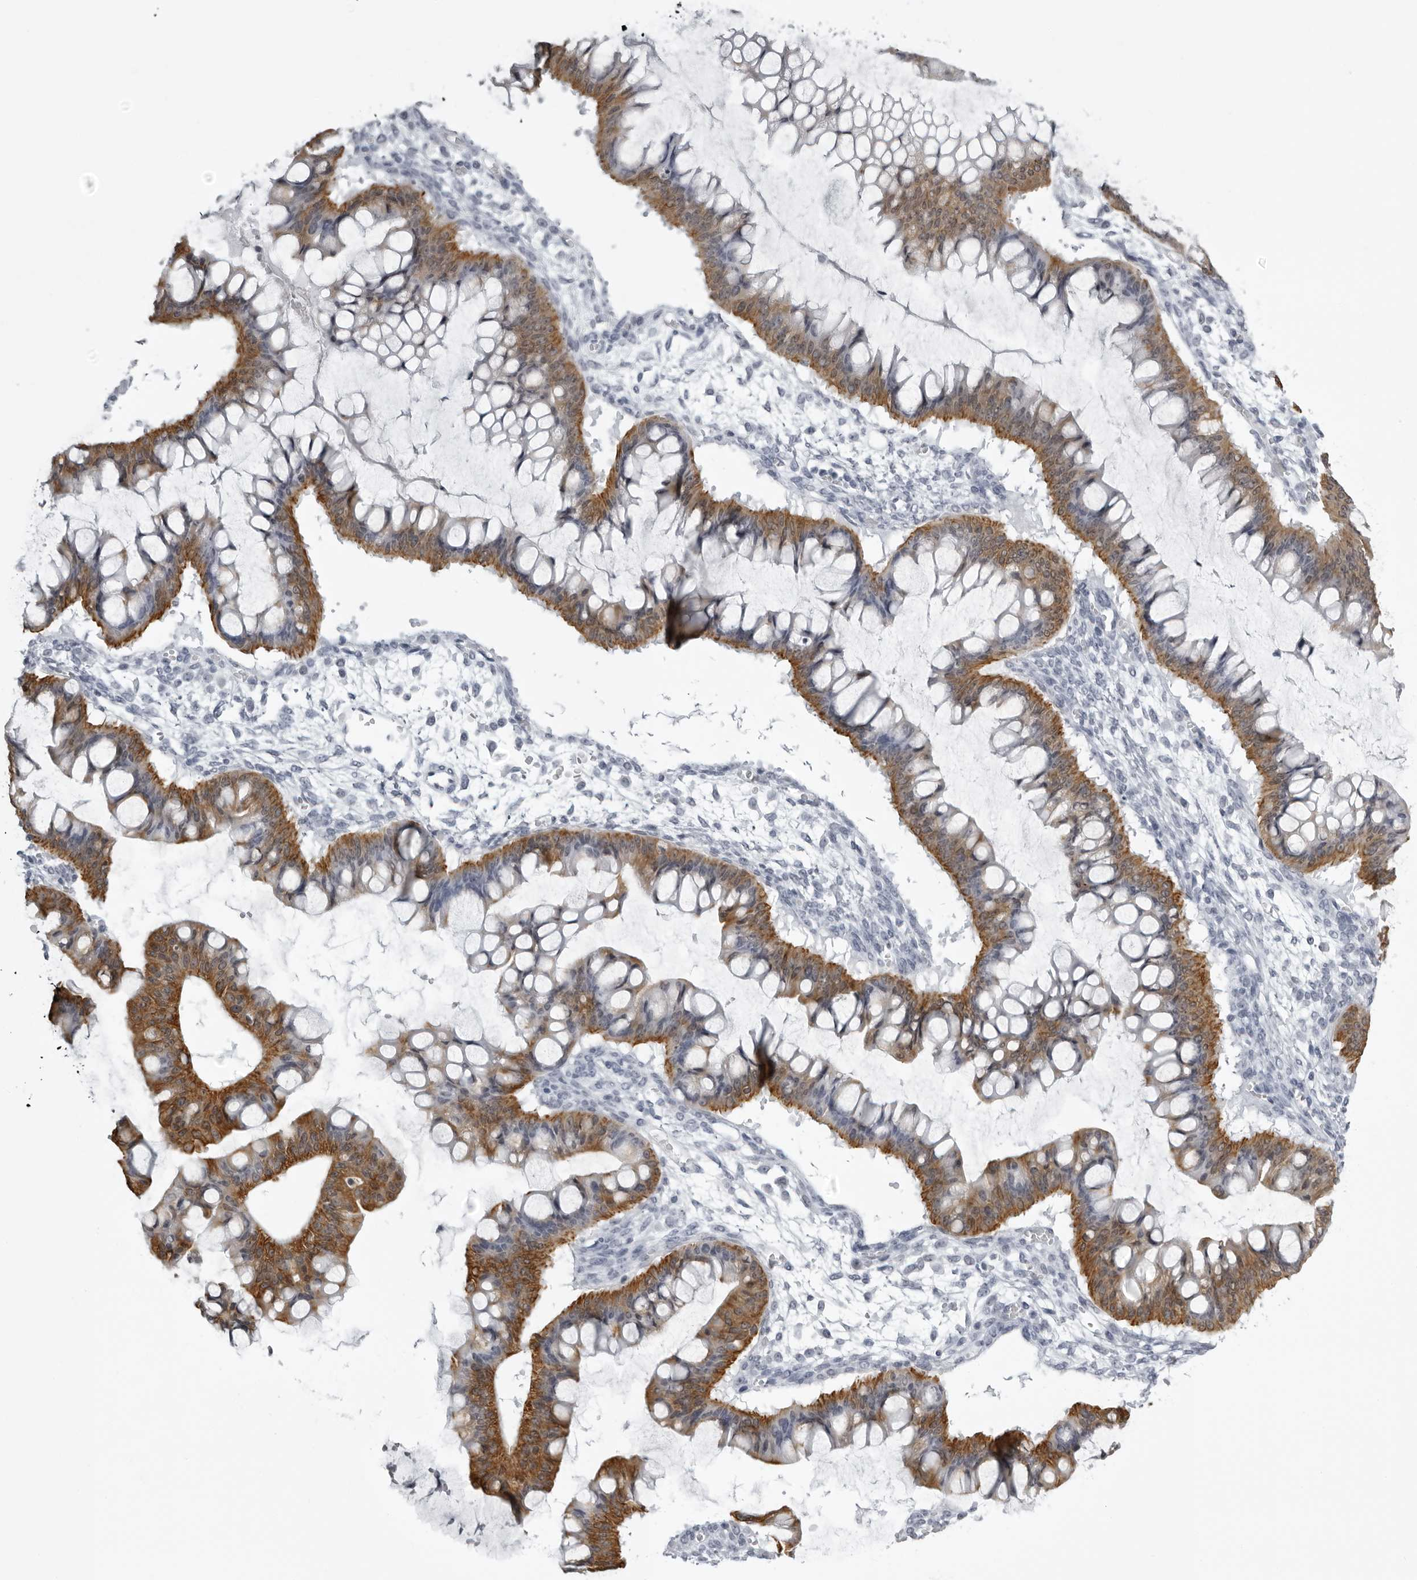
{"staining": {"intensity": "moderate", "quantity": ">75%", "location": "cytoplasmic/membranous"}, "tissue": "ovarian cancer", "cell_type": "Tumor cells", "image_type": "cancer", "snomed": [{"axis": "morphology", "description": "Cystadenocarcinoma, mucinous, NOS"}, {"axis": "topography", "description": "Ovary"}], "caption": "Protein positivity by immunohistochemistry (IHC) shows moderate cytoplasmic/membranous positivity in approximately >75% of tumor cells in mucinous cystadenocarcinoma (ovarian).", "gene": "UROD", "patient": {"sex": "female", "age": 73}}